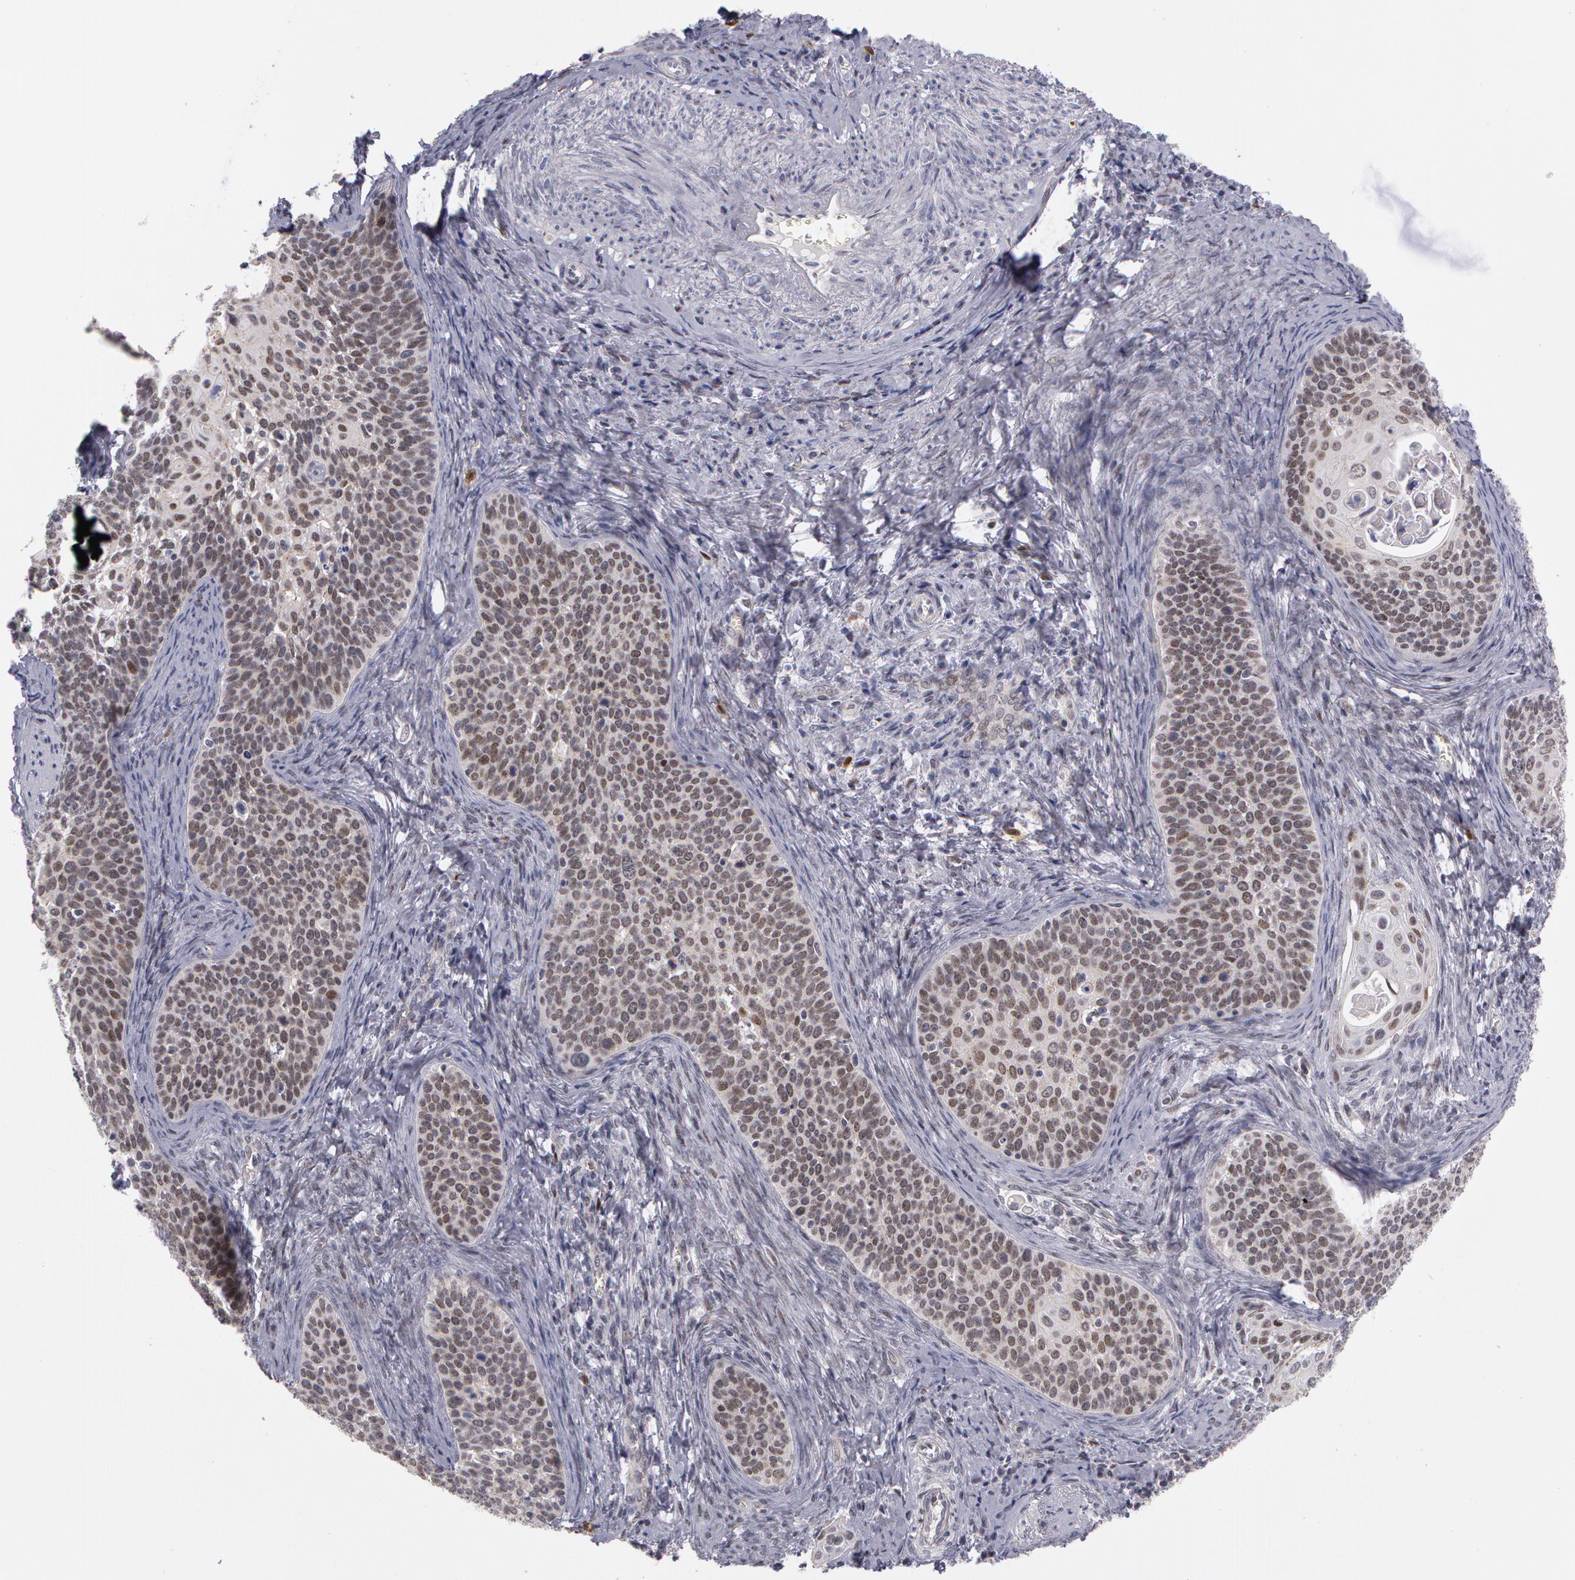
{"staining": {"intensity": "weak", "quantity": "<25%", "location": "nuclear"}, "tissue": "cervical cancer", "cell_type": "Tumor cells", "image_type": "cancer", "snomed": [{"axis": "morphology", "description": "Squamous cell carcinoma, NOS"}, {"axis": "topography", "description": "Cervix"}], "caption": "Image shows no significant protein expression in tumor cells of cervical cancer (squamous cell carcinoma). Brightfield microscopy of immunohistochemistry (IHC) stained with DAB (brown) and hematoxylin (blue), captured at high magnification.", "gene": "PRICKLE1", "patient": {"sex": "female", "age": 33}}